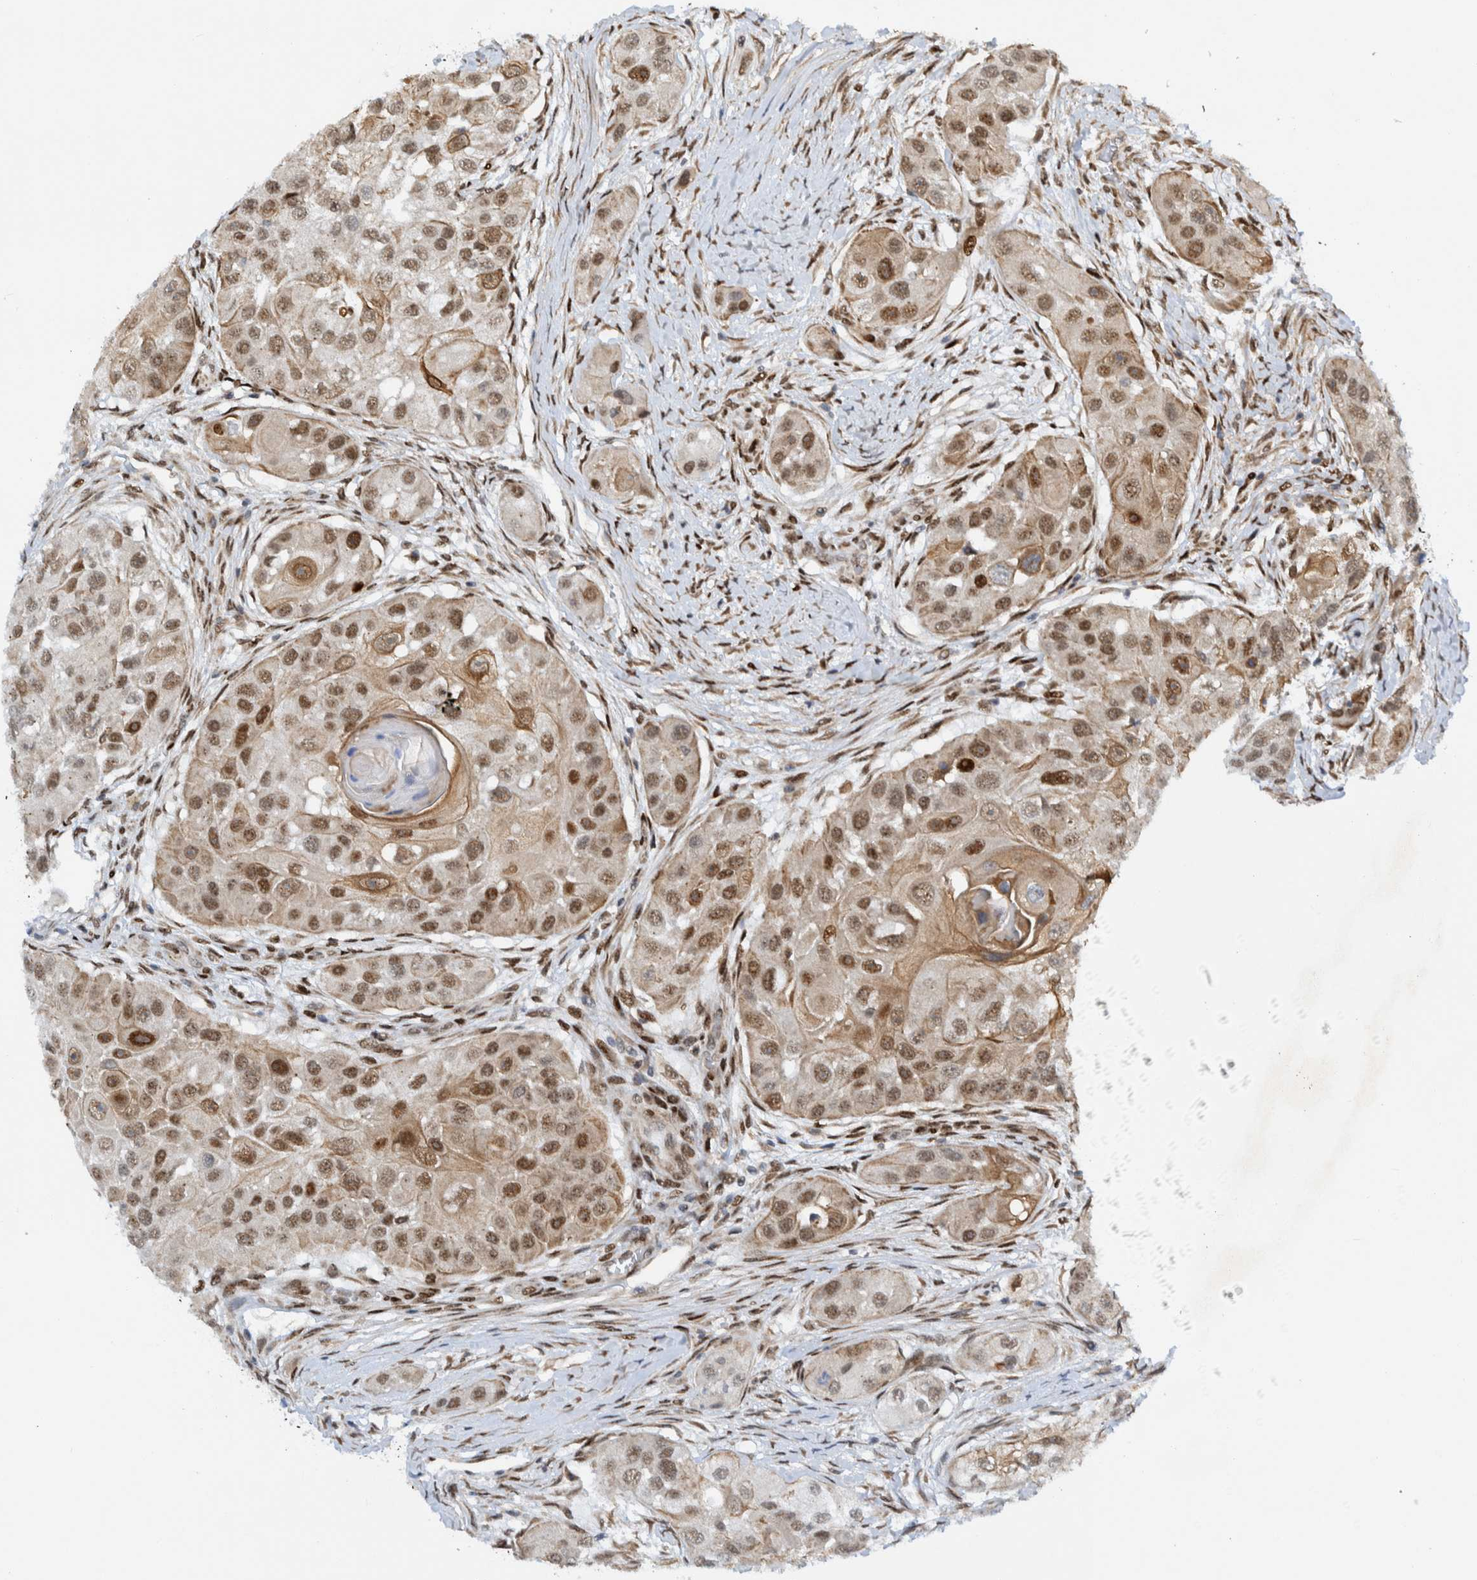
{"staining": {"intensity": "moderate", "quantity": ">75%", "location": "nuclear"}, "tissue": "head and neck cancer", "cell_type": "Tumor cells", "image_type": "cancer", "snomed": [{"axis": "morphology", "description": "Normal tissue, NOS"}, {"axis": "morphology", "description": "Squamous cell carcinoma, NOS"}, {"axis": "topography", "description": "Skeletal muscle"}, {"axis": "topography", "description": "Head-Neck"}], "caption": "Squamous cell carcinoma (head and neck) stained with DAB immunohistochemistry reveals medium levels of moderate nuclear positivity in approximately >75% of tumor cells.", "gene": "CCDC57", "patient": {"sex": "male", "age": 51}}